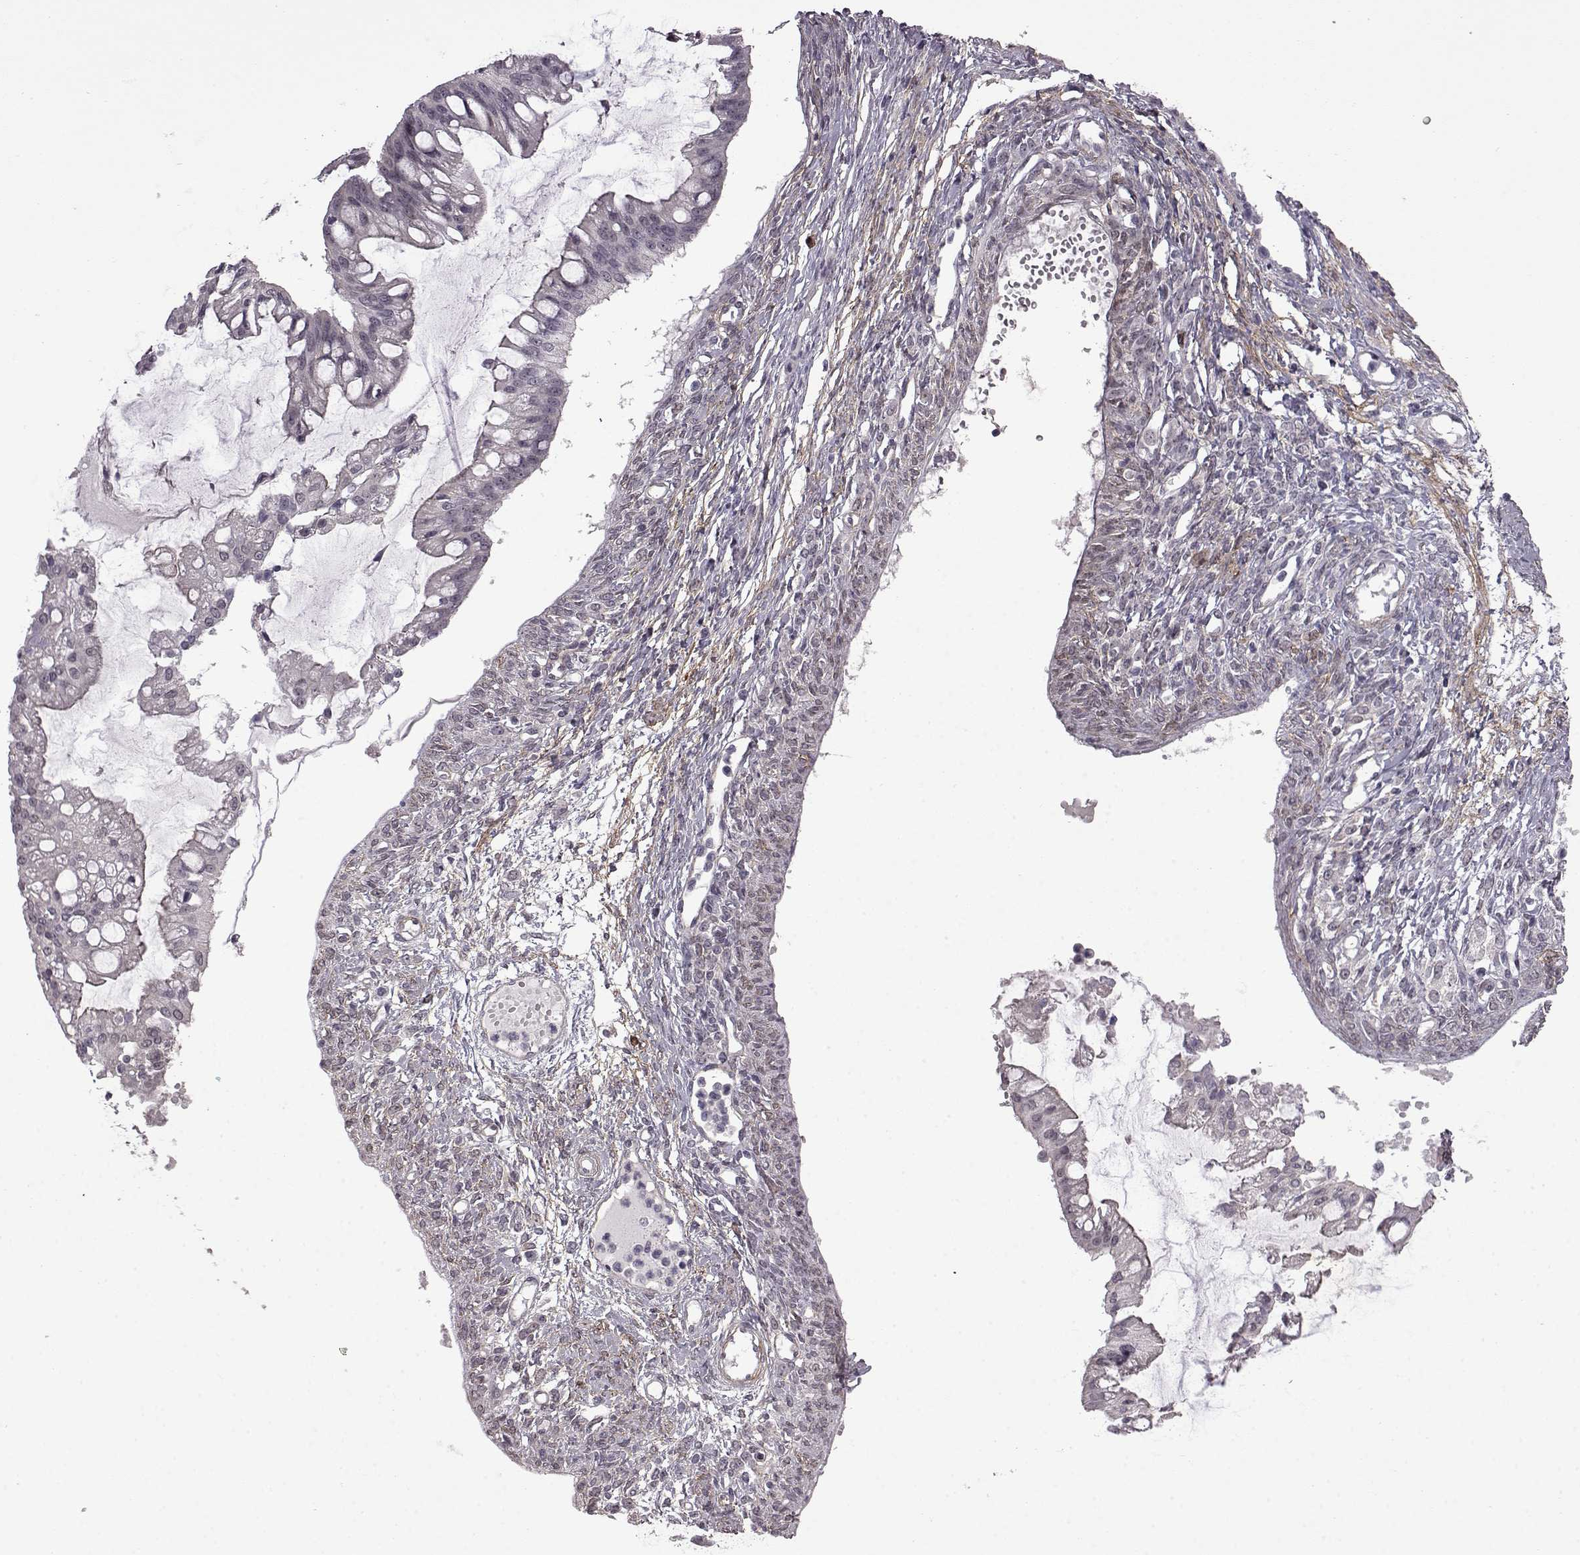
{"staining": {"intensity": "negative", "quantity": "none", "location": "none"}, "tissue": "ovarian cancer", "cell_type": "Tumor cells", "image_type": "cancer", "snomed": [{"axis": "morphology", "description": "Cystadenocarcinoma, mucinous, NOS"}, {"axis": "topography", "description": "Ovary"}], "caption": "IHC histopathology image of human ovarian cancer (mucinous cystadenocarcinoma) stained for a protein (brown), which reveals no expression in tumor cells. Nuclei are stained in blue.", "gene": "SYNPO2", "patient": {"sex": "female", "age": 73}}